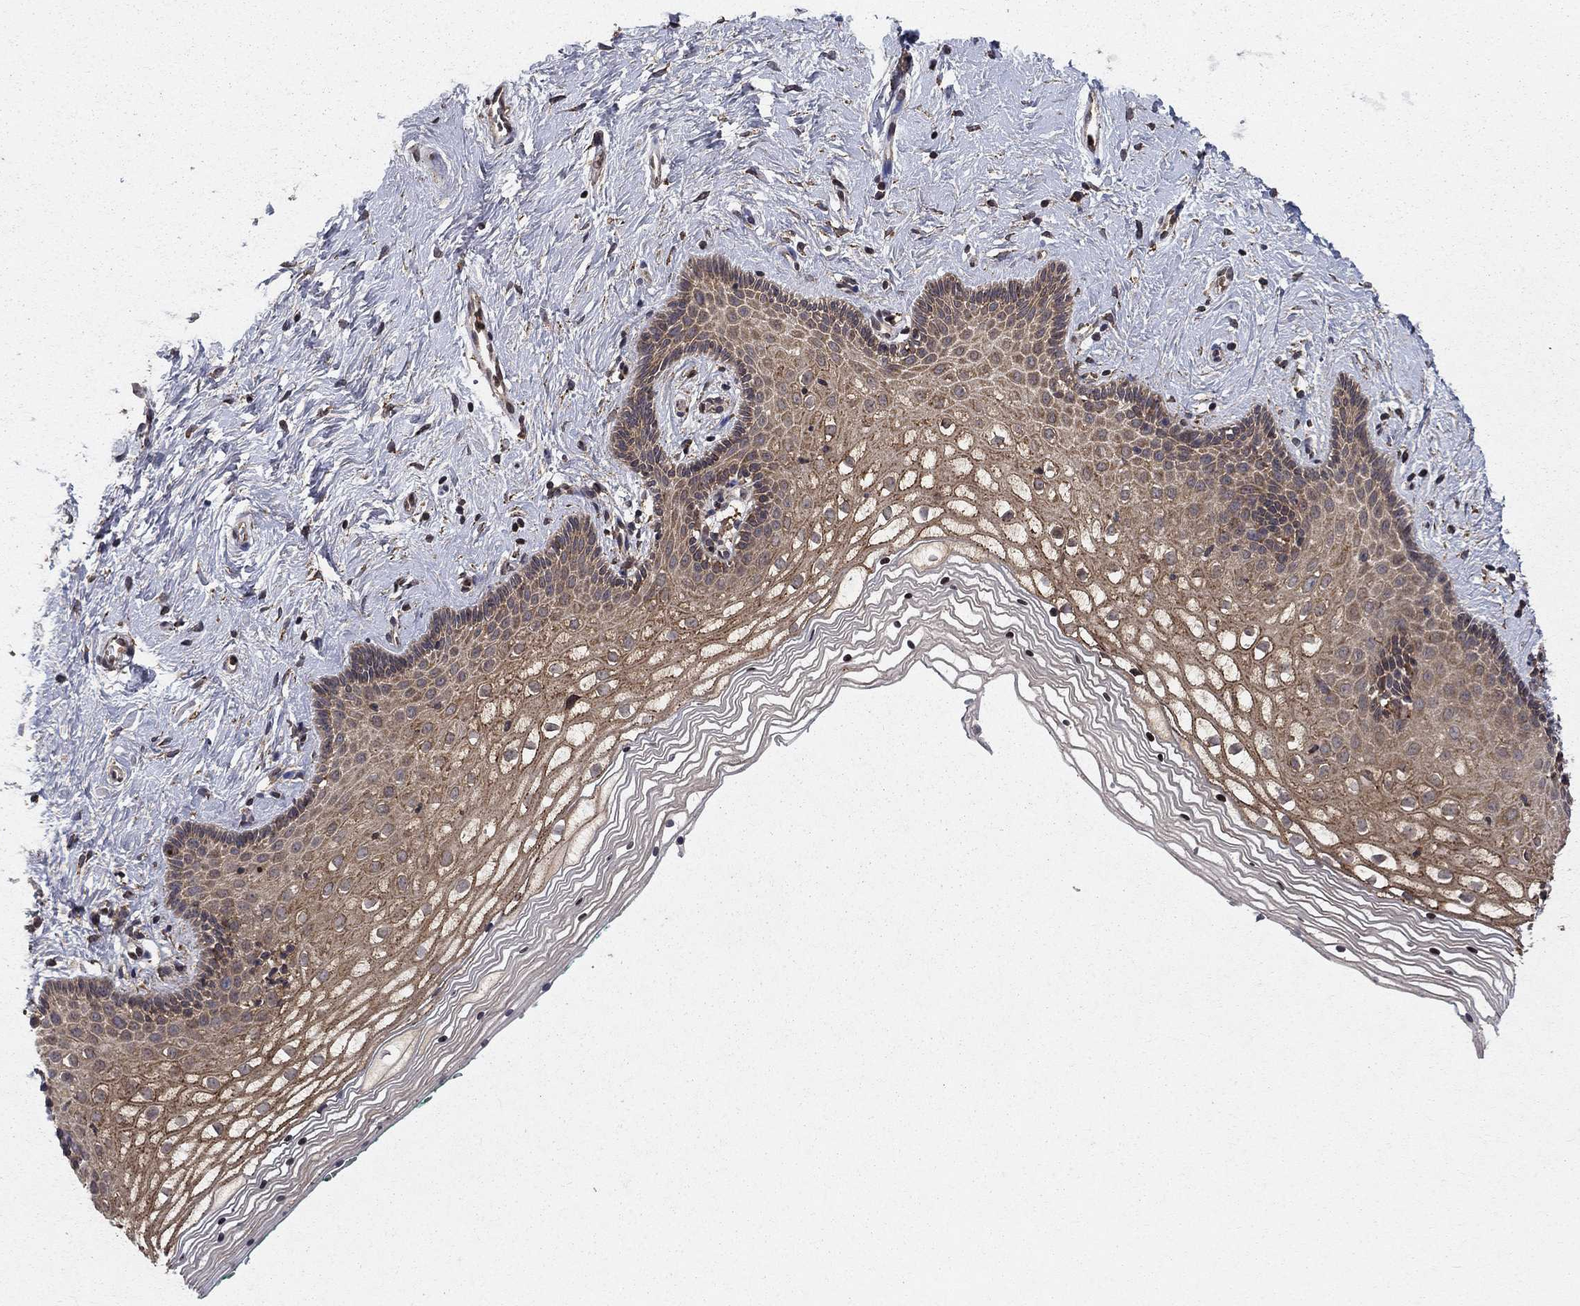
{"staining": {"intensity": "moderate", "quantity": ">75%", "location": "cytoplasmic/membranous"}, "tissue": "vagina", "cell_type": "Squamous epithelial cells", "image_type": "normal", "snomed": [{"axis": "morphology", "description": "Normal tissue, NOS"}, {"axis": "topography", "description": "Vagina"}], "caption": "IHC (DAB) staining of normal vagina demonstrates moderate cytoplasmic/membranous protein staining in approximately >75% of squamous epithelial cells. (brown staining indicates protein expression, while blue staining denotes nuclei).", "gene": "BABAM2", "patient": {"sex": "female", "age": 36}}